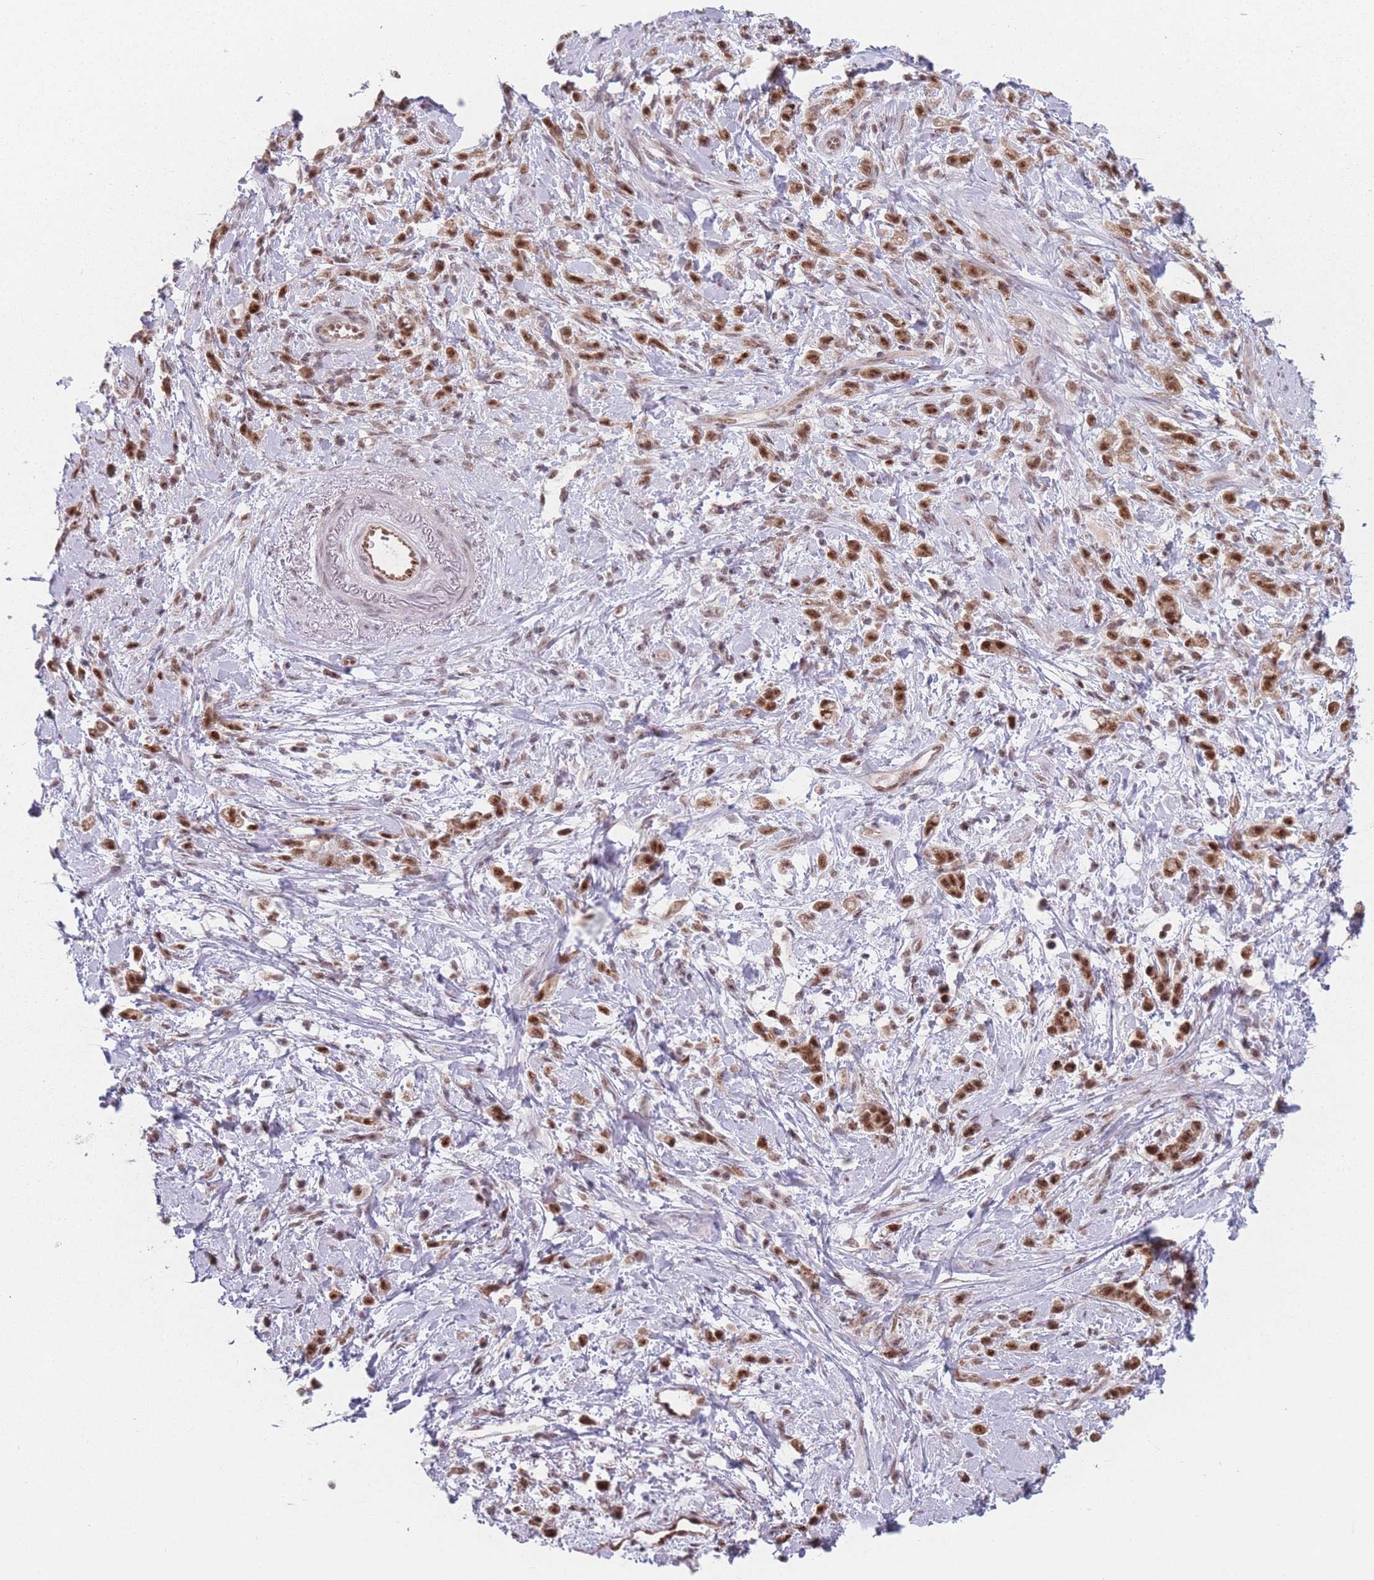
{"staining": {"intensity": "moderate", "quantity": ">75%", "location": "cytoplasmic/membranous,nuclear"}, "tissue": "stomach cancer", "cell_type": "Tumor cells", "image_type": "cancer", "snomed": [{"axis": "morphology", "description": "Adenocarcinoma, NOS"}, {"axis": "topography", "description": "Stomach"}], "caption": "Protein expression analysis of stomach cancer demonstrates moderate cytoplasmic/membranous and nuclear expression in about >75% of tumor cells.", "gene": "ZC3H14", "patient": {"sex": "female", "age": 60}}